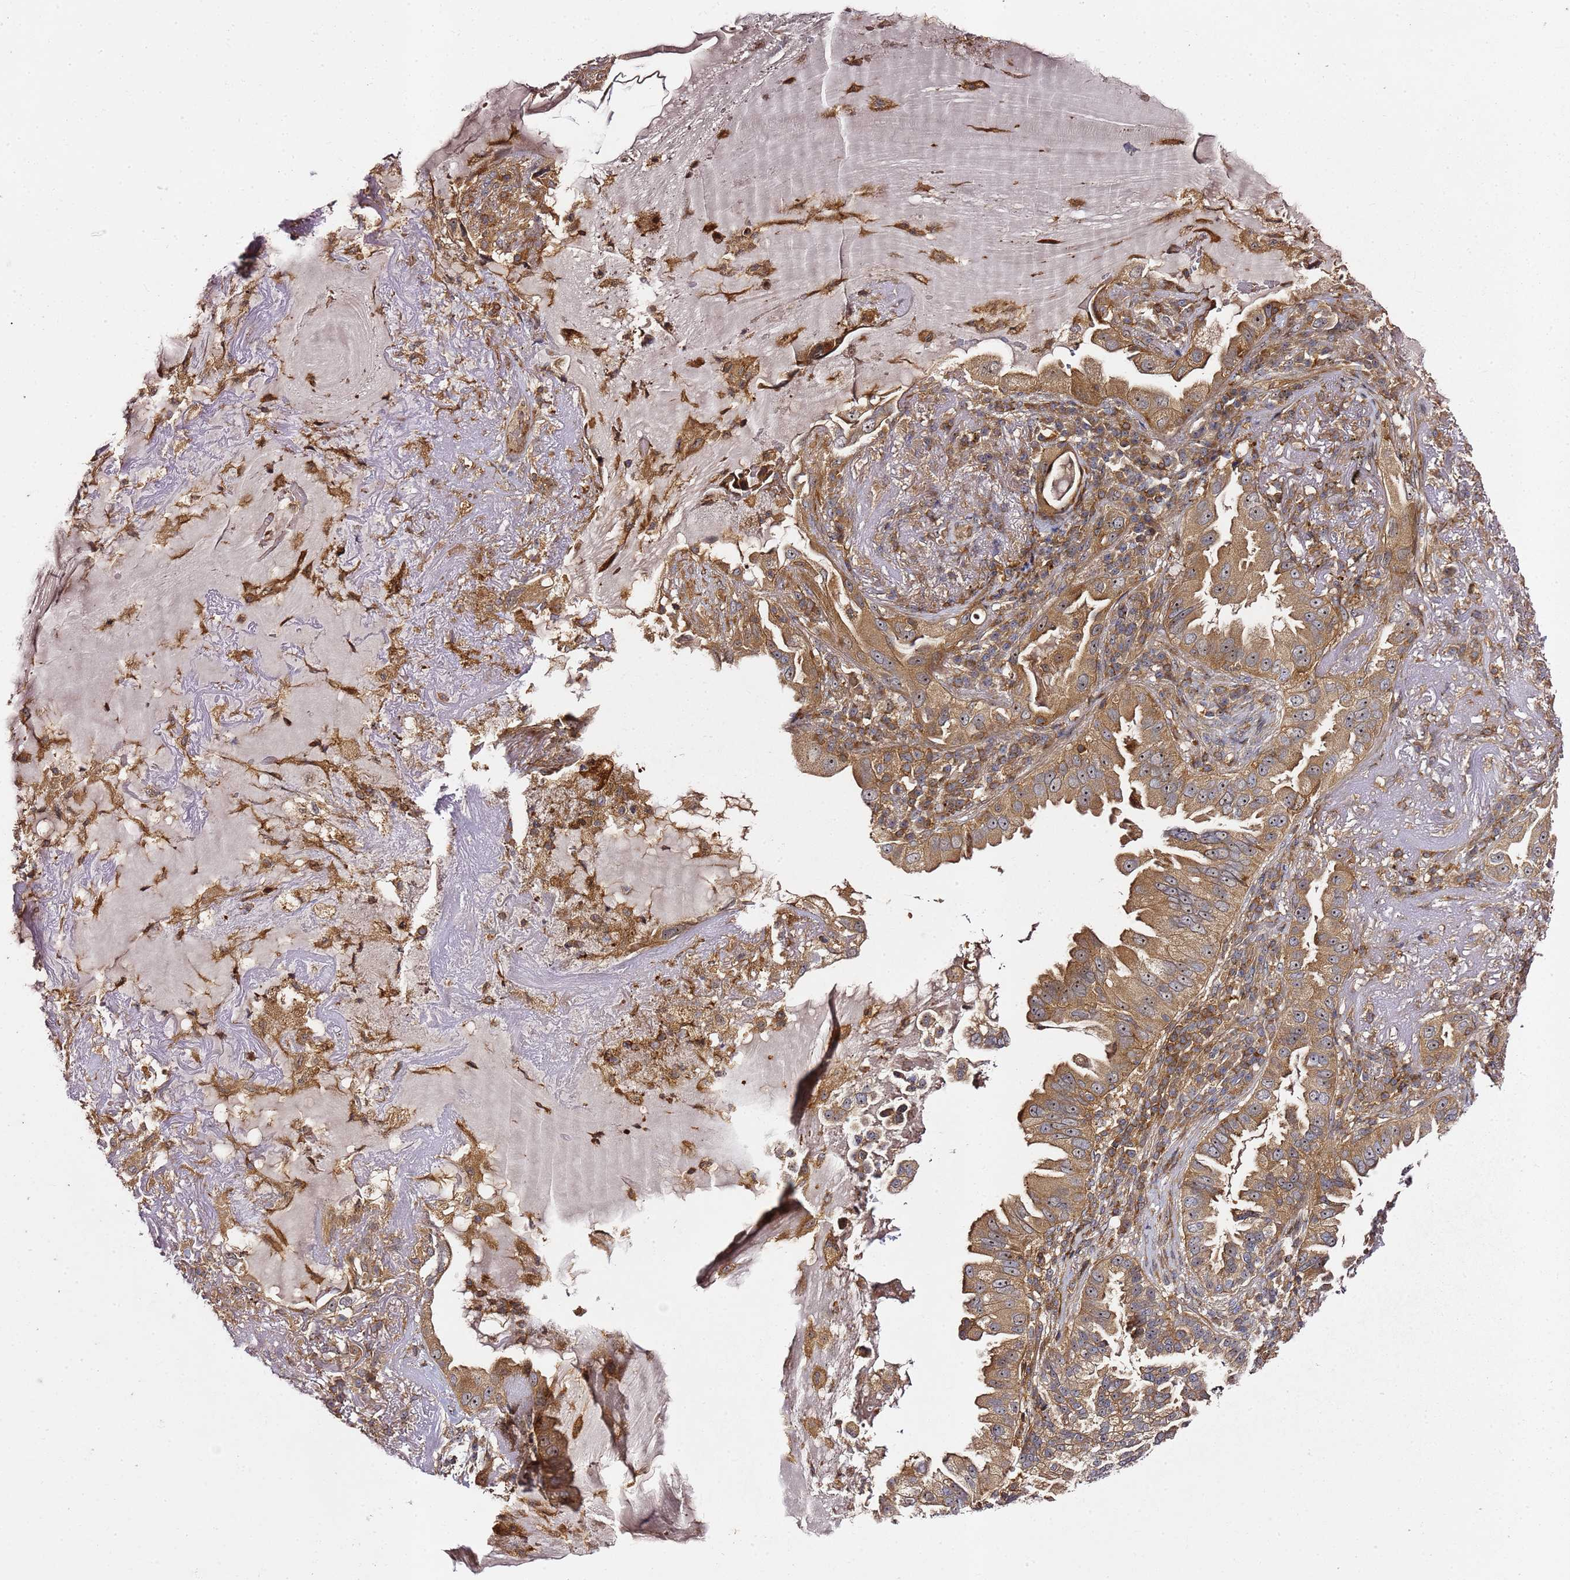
{"staining": {"intensity": "moderate", "quantity": ">75%", "location": "cytoplasmic/membranous,nuclear"}, "tissue": "lung cancer", "cell_type": "Tumor cells", "image_type": "cancer", "snomed": [{"axis": "morphology", "description": "Adenocarcinoma, NOS"}, {"axis": "topography", "description": "Lung"}], "caption": "Immunohistochemistry photomicrograph of human adenocarcinoma (lung) stained for a protein (brown), which shows medium levels of moderate cytoplasmic/membranous and nuclear staining in approximately >75% of tumor cells.", "gene": "PRMT7", "patient": {"sex": "female", "age": 69}}